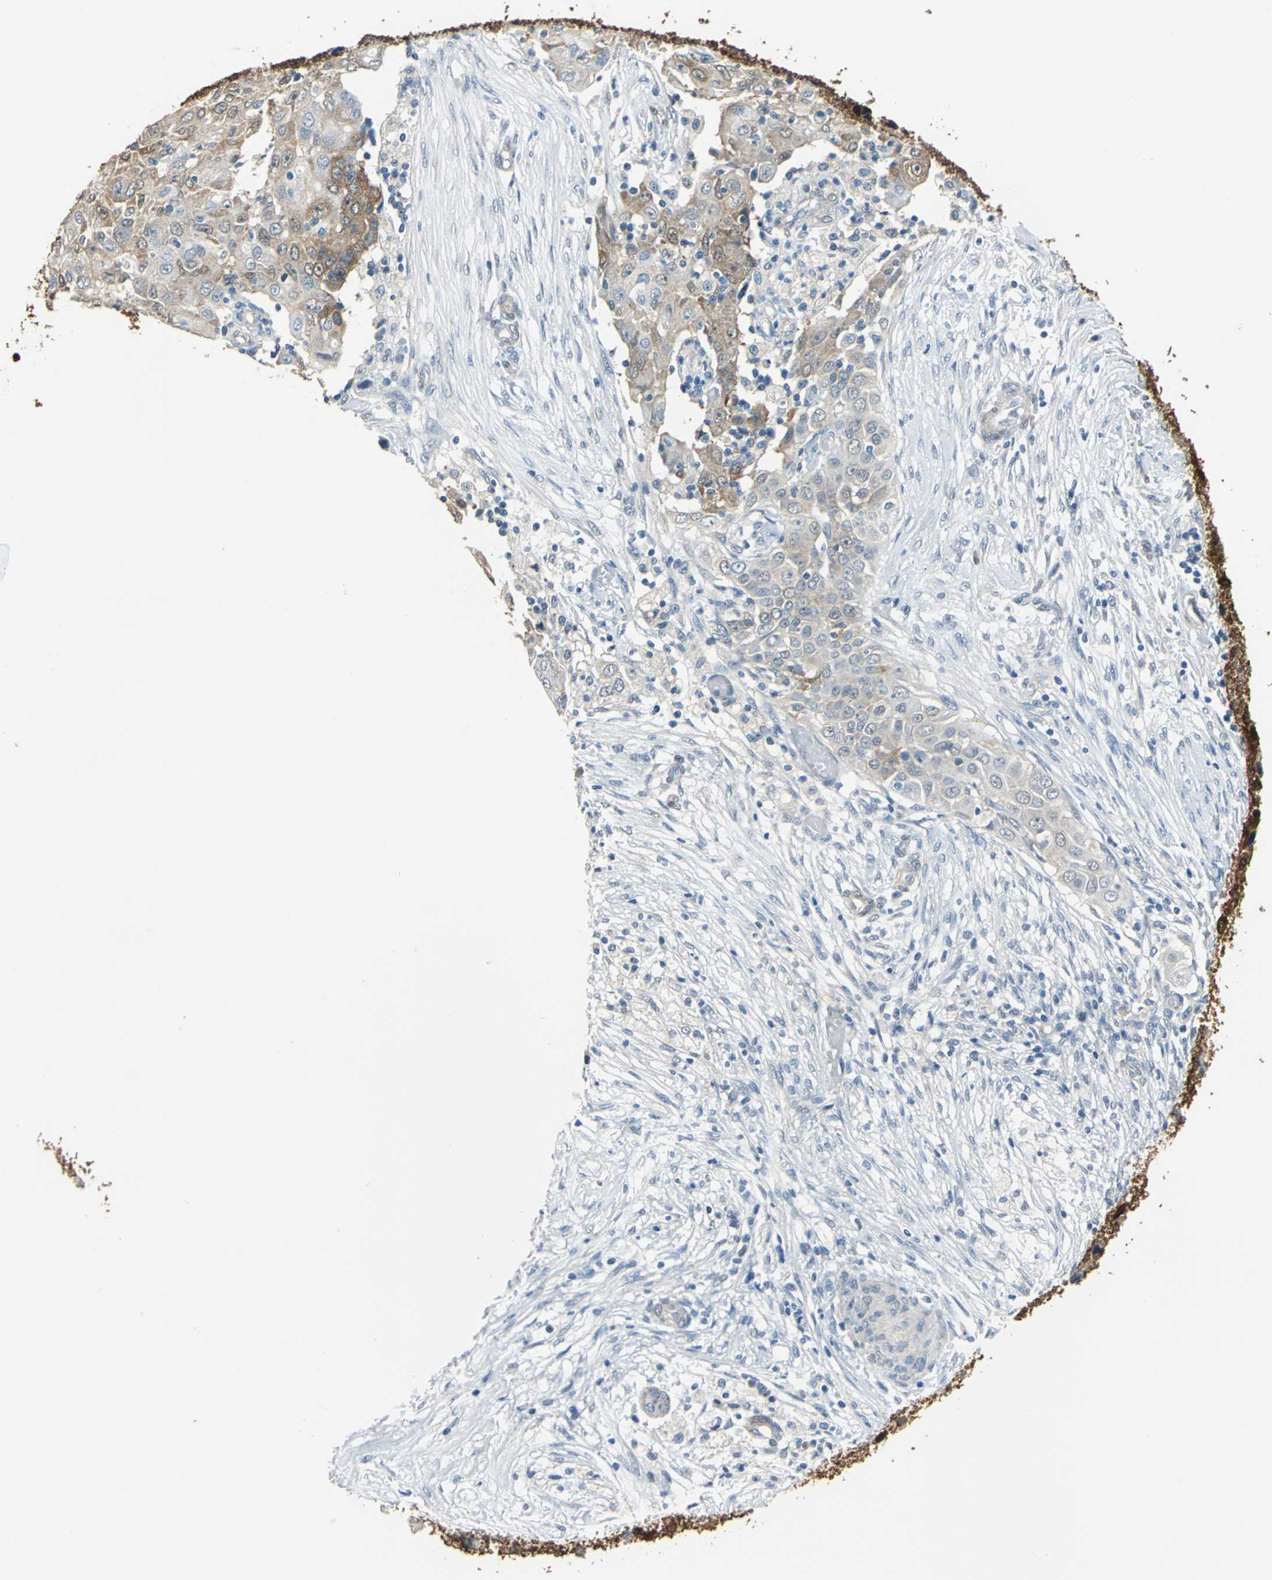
{"staining": {"intensity": "moderate", "quantity": ">75%", "location": "cytoplasmic/membranous"}, "tissue": "ovarian cancer", "cell_type": "Tumor cells", "image_type": "cancer", "snomed": [{"axis": "morphology", "description": "Carcinoma, endometroid"}, {"axis": "topography", "description": "Ovary"}], "caption": "Tumor cells reveal medium levels of moderate cytoplasmic/membranous expression in approximately >75% of cells in endometroid carcinoma (ovarian).", "gene": "FKBP4", "patient": {"sex": "female", "age": 42}}